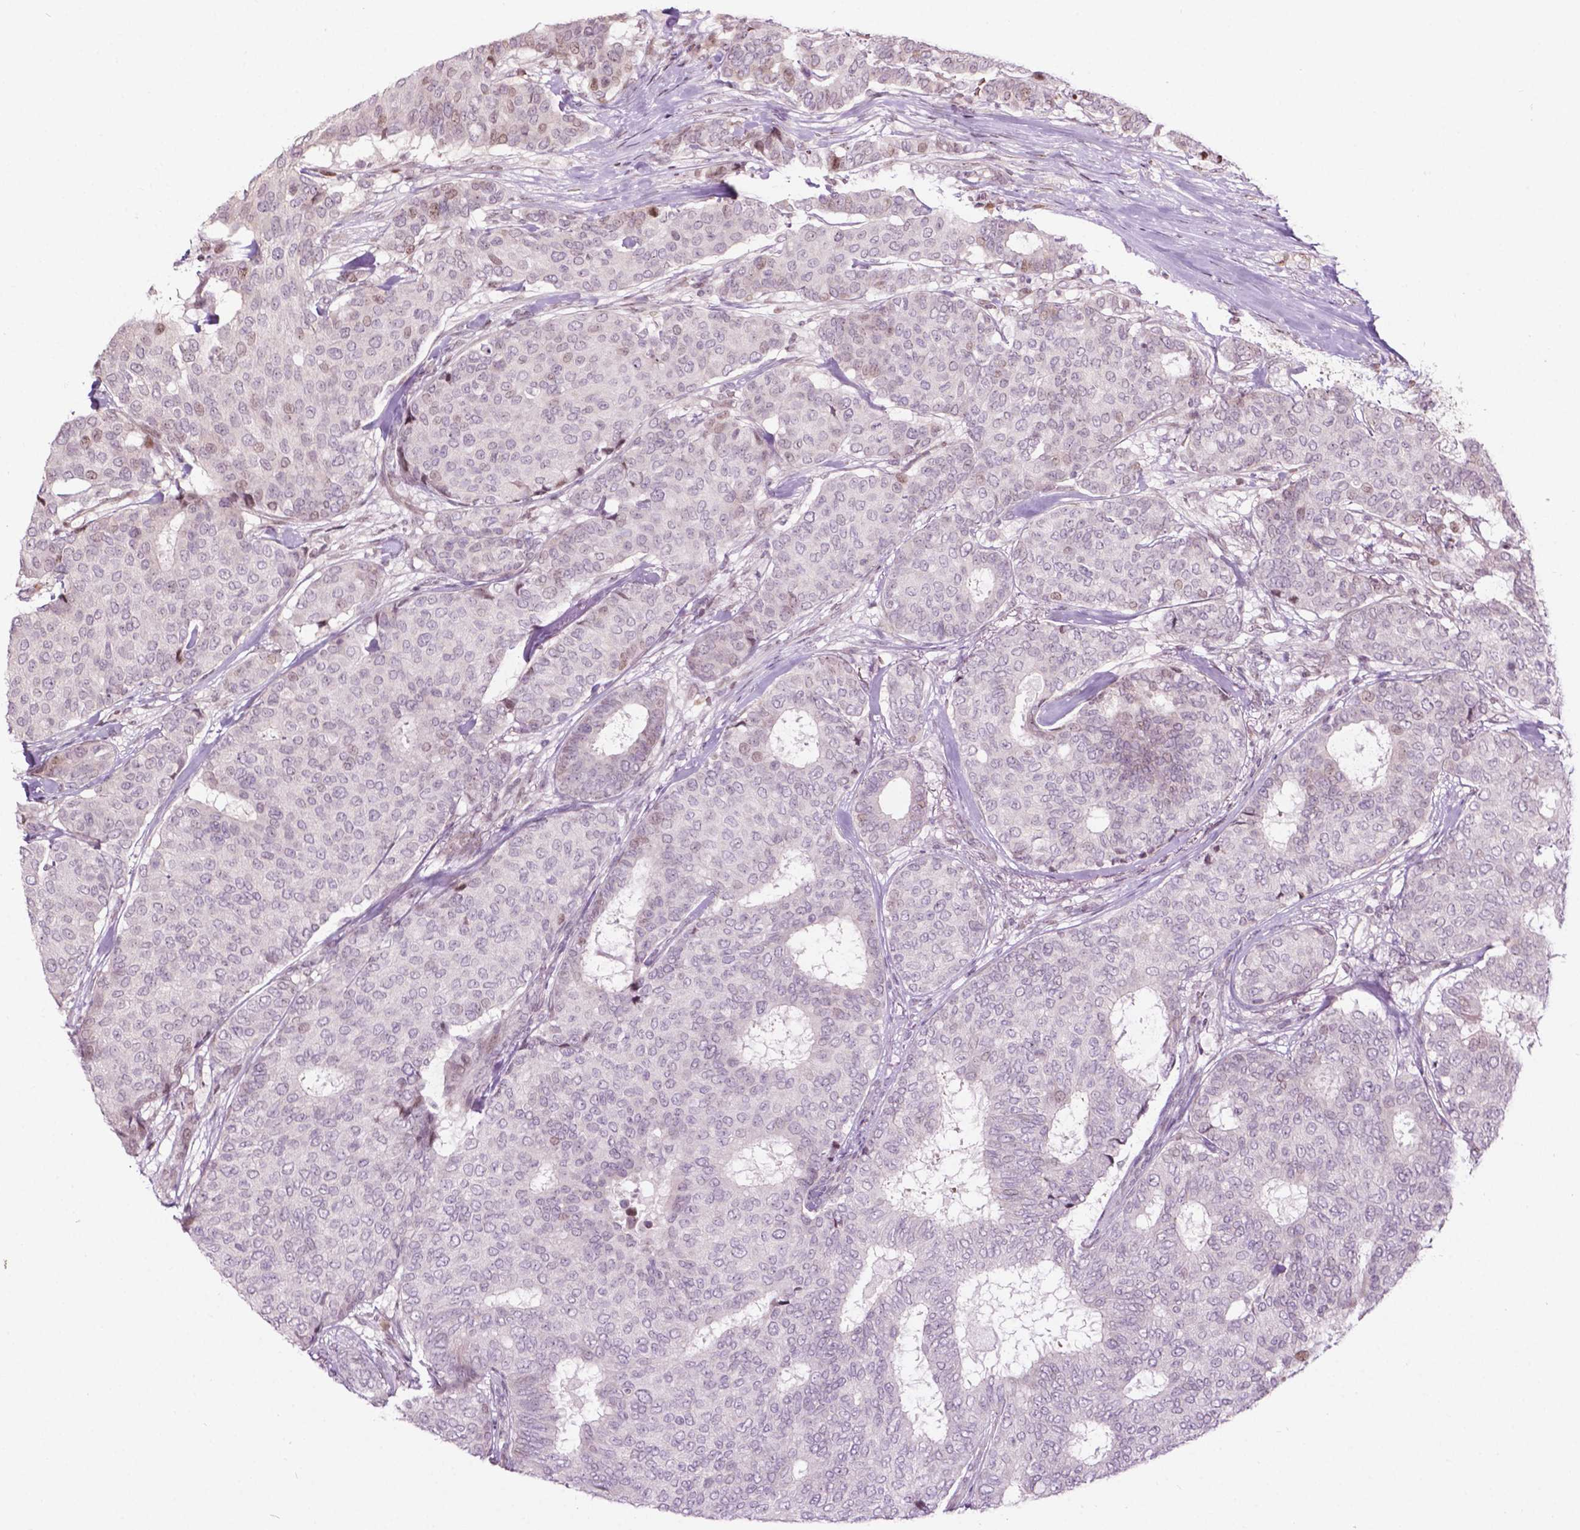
{"staining": {"intensity": "negative", "quantity": "none", "location": "none"}, "tissue": "breast cancer", "cell_type": "Tumor cells", "image_type": "cancer", "snomed": [{"axis": "morphology", "description": "Duct carcinoma"}, {"axis": "topography", "description": "Breast"}], "caption": "Immunohistochemistry (IHC) histopathology image of neoplastic tissue: breast invasive ductal carcinoma stained with DAB demonstrates no significant protein expression in tumor cells. Nuclei are stained in blue.", "gene": "PTPN18", "patient": {"sex": "female", "age": 75}}